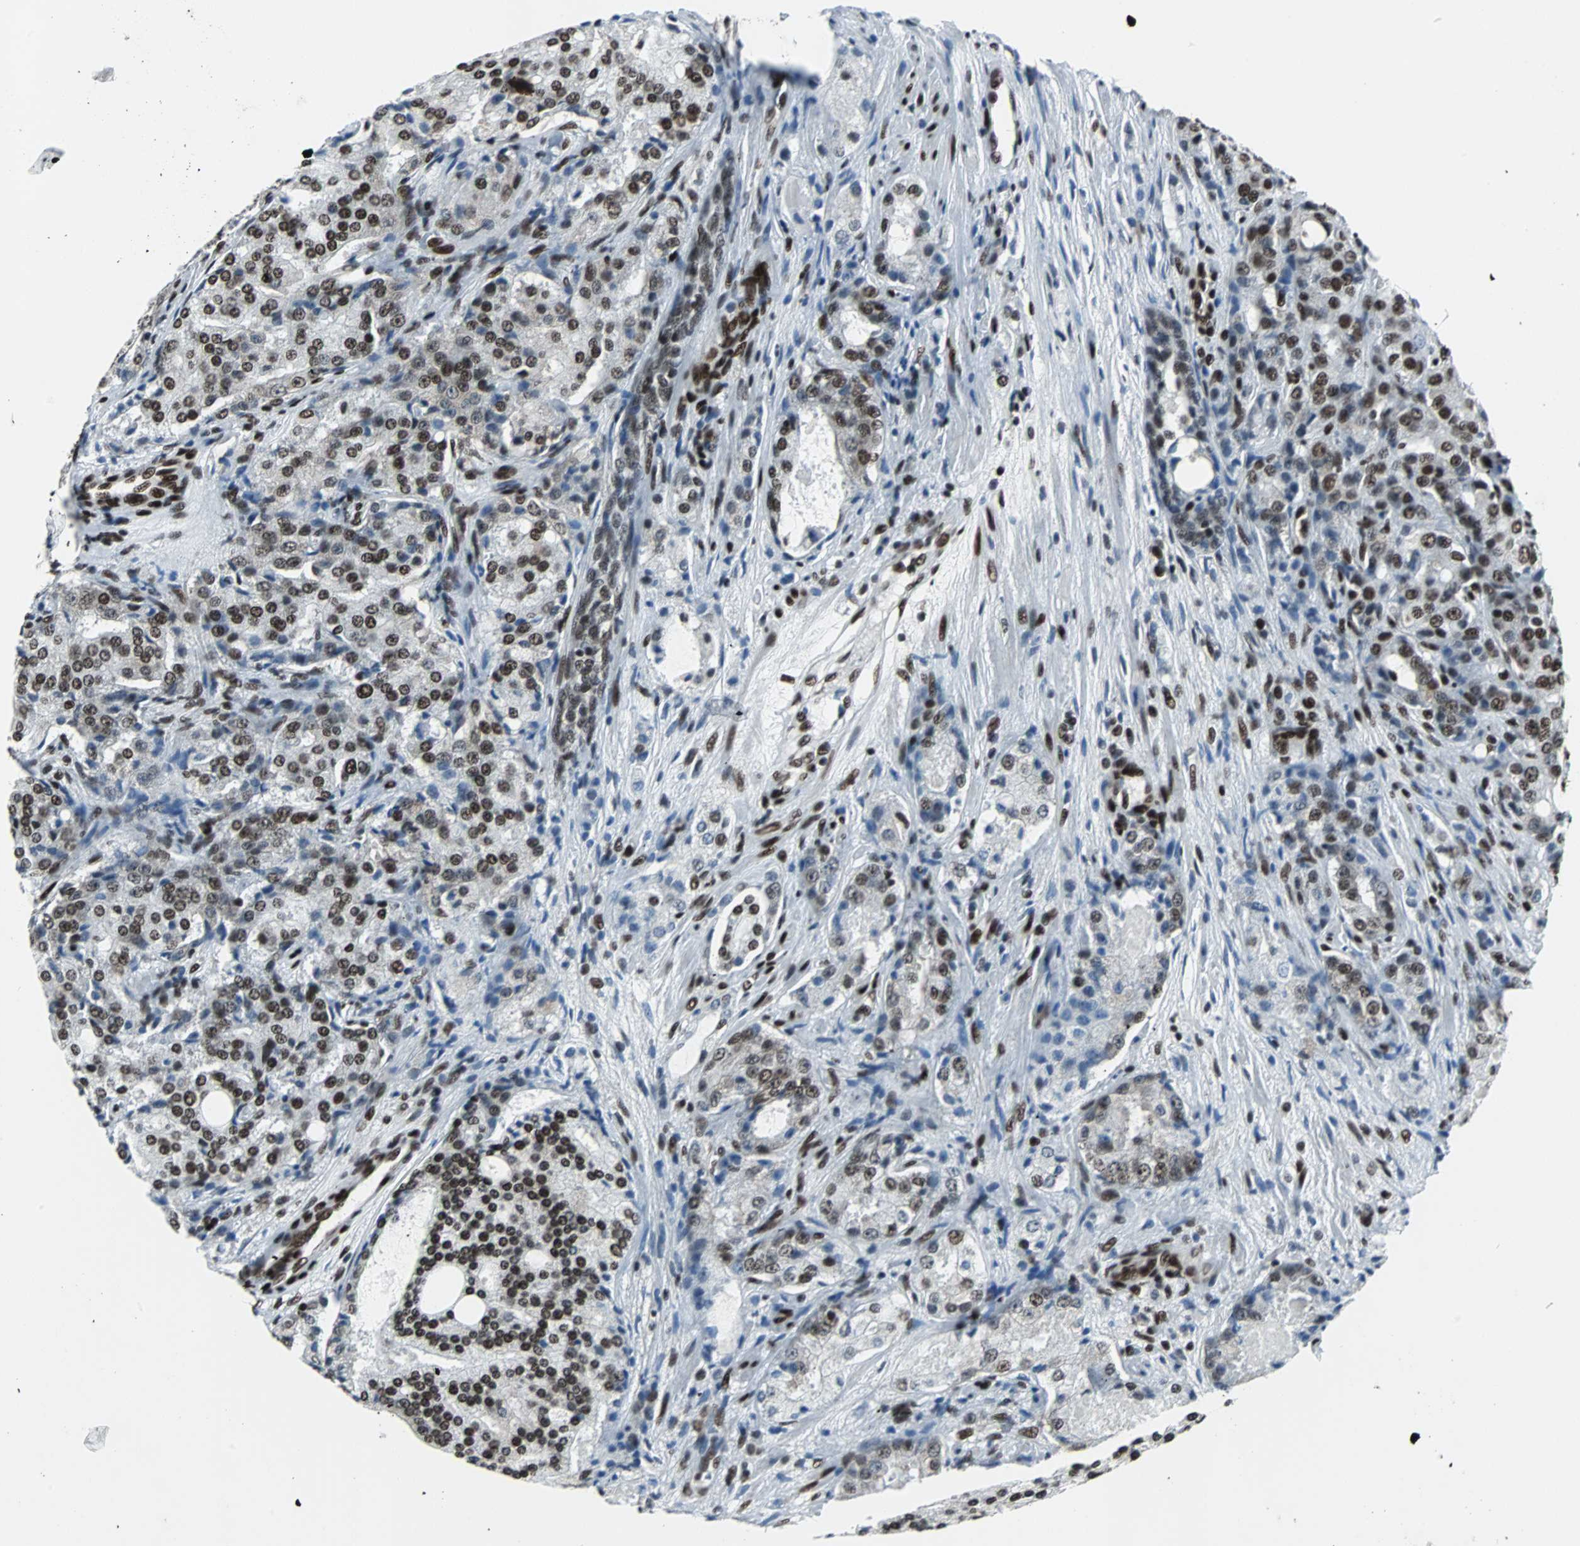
{"staining": {"intensity": "strong", "quantity": ">75%", "location": "nuclear"}, "tissue": "prostate cancer", "cell_type": "Tumor cells", "image_type": "cancer", "snomed": [{"axis": "morphology", "description": "Adenocarcinoma, High grade"}, {"axis": "topography", "description": "Prostate"}], "caption": "Protein positivity by IHC displays strong nuclear staining in about >75% of tumor cells in prostate cancer (adenocarcinoma (high-grade)). Using DAB (brown) and hematoxylin (blue) stains, captured at high magnification using brightfield microscopy.", "gene": "MEF2D", "patient": {"sex": "male", "age": 72}}